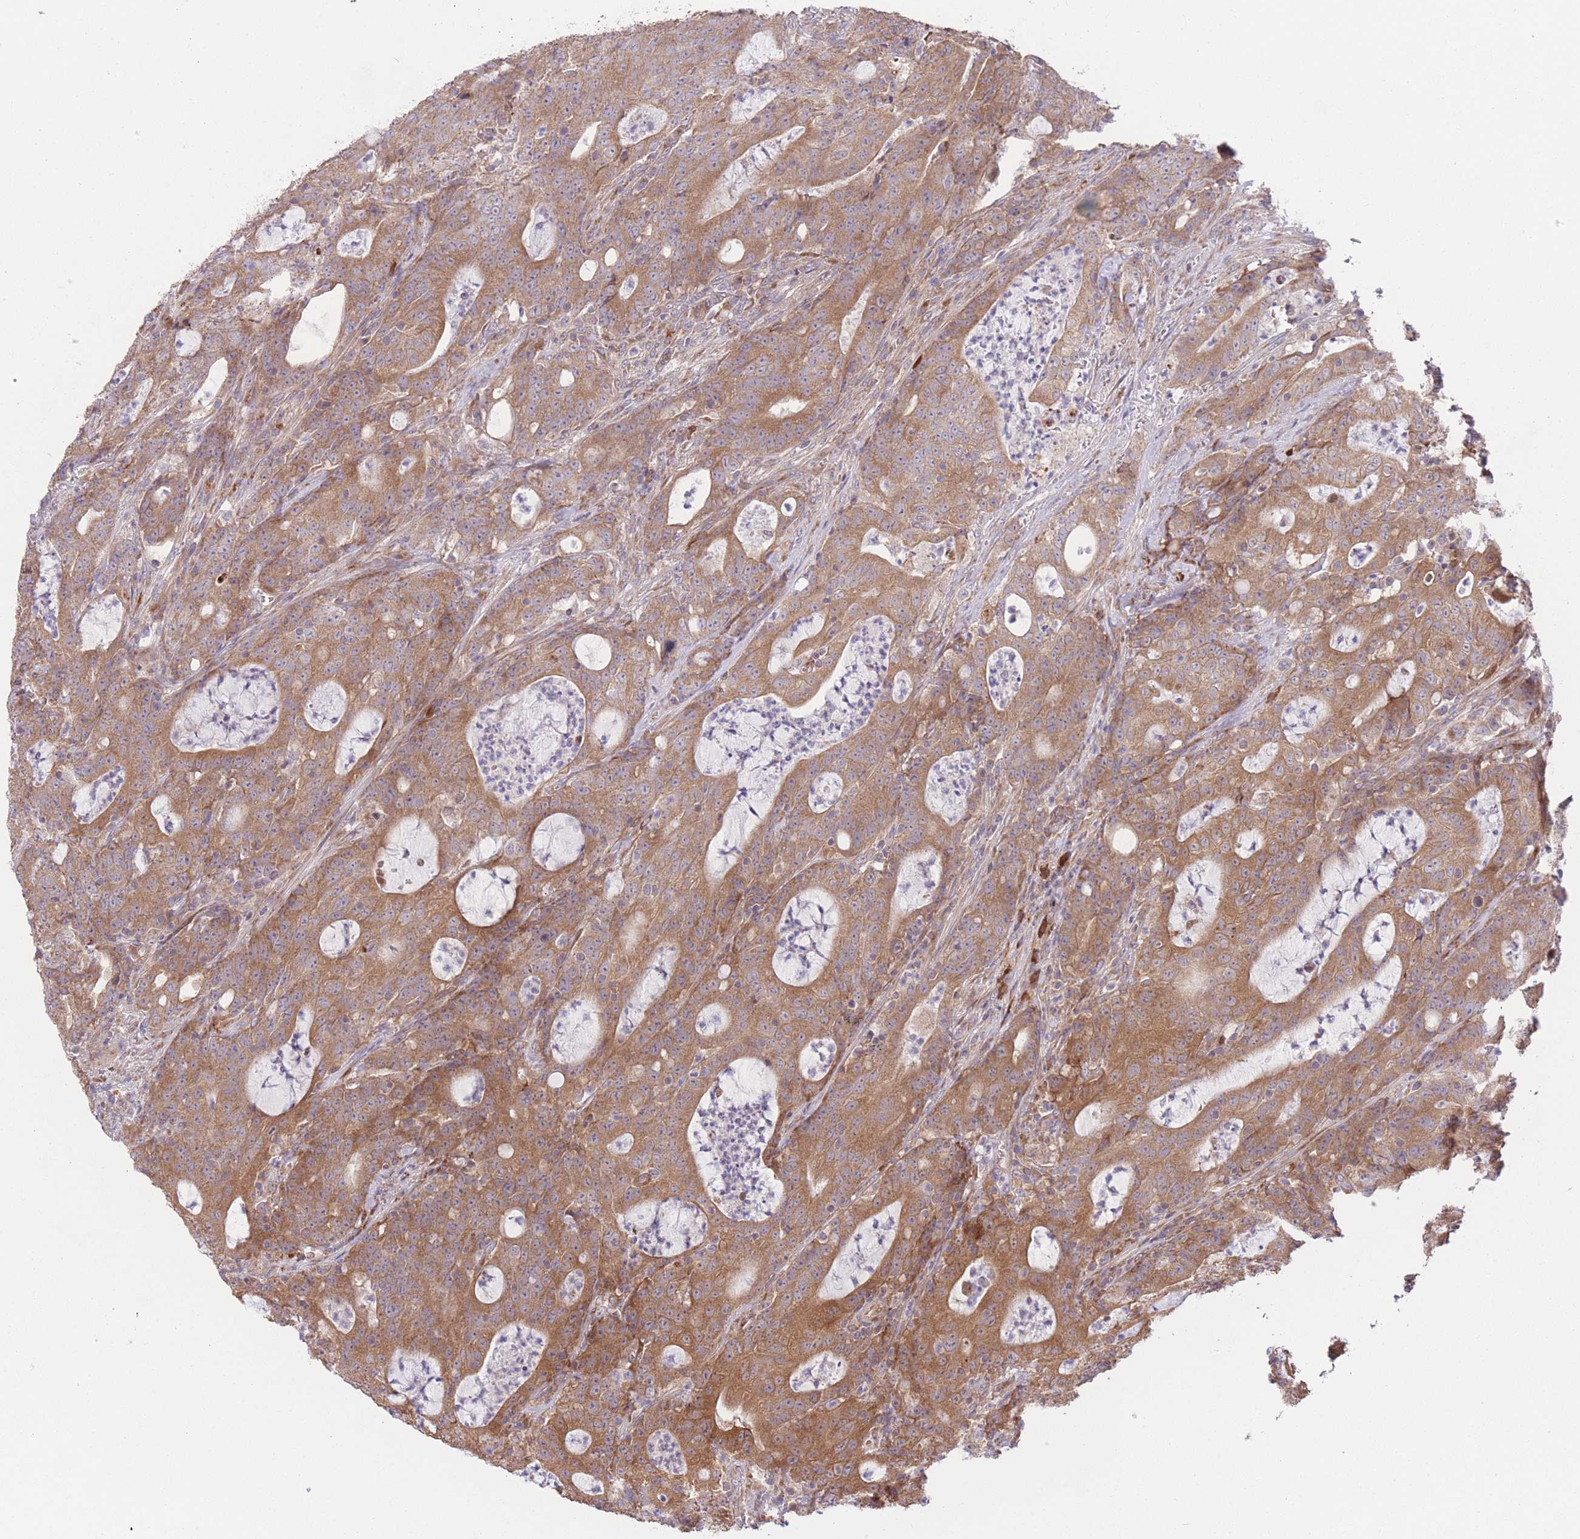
{"staining": {"intensity": "moderate", "quantity": ">75%", "location": "cytoplasmic/membranous"}, "tissue": "colorectal cancer", "cell_type": "Tumor cells", "image_type": "cancer", "snomed": [{"axis": "morphology", "description": "Adenocarcinoma, NOS"}, {"axis": "topography", "description": "Colon"}], "caption": "This is a micrograph of immunohistochemistry staining of colorectal adenocarcinoma, which shows moderate positivity in the cytoplasmic/membranous of tumor cells.", "gene": "BOLA2B", "patient": {"sex": "male", "age": 83}}